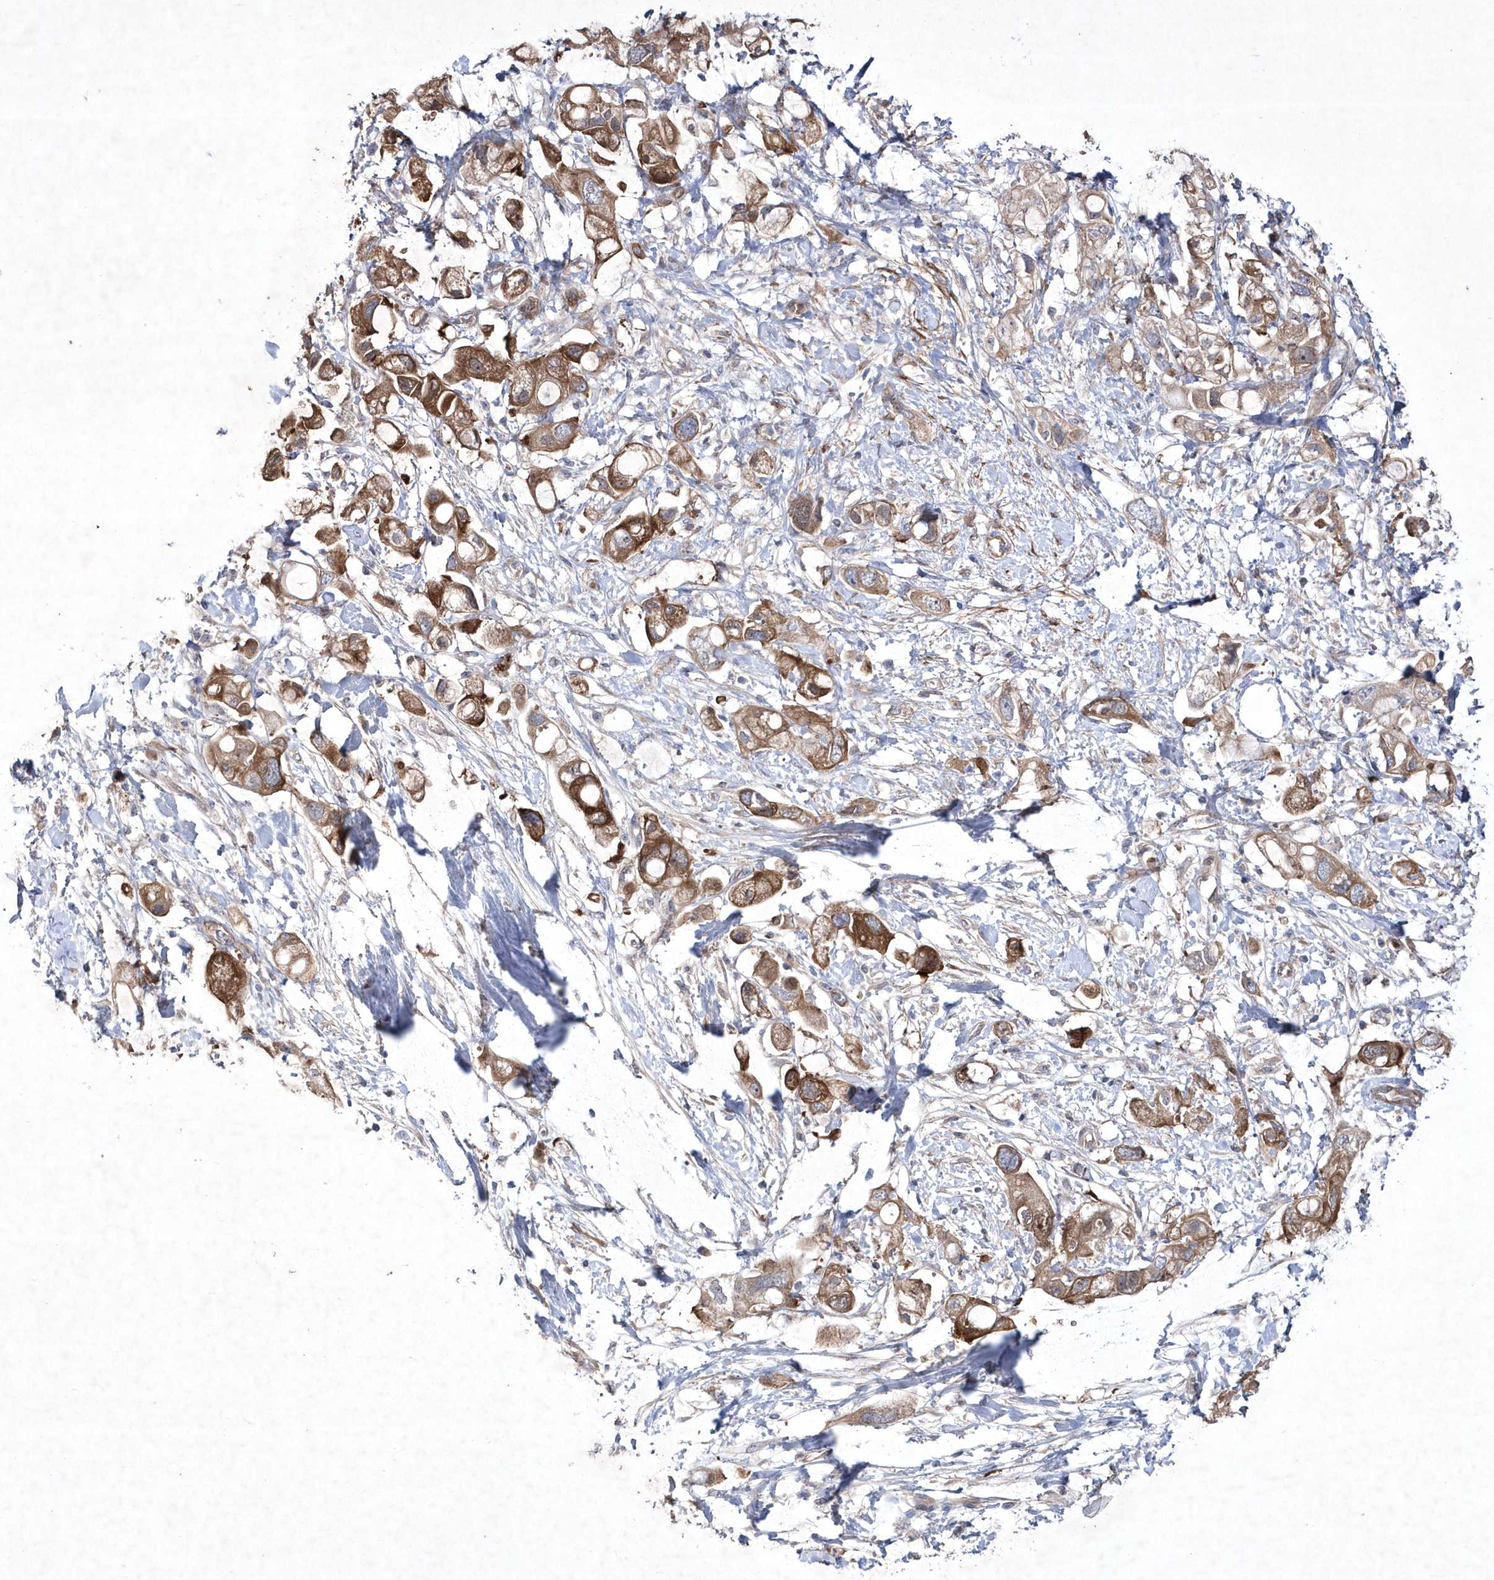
{"staining": {"intensity": "moderate", "quantity": ">75%", "location": "cytoplasmic/membranous"}, "tissue": "pancreatic cancer", "cell_type": "Tumor cells", "image_type": "cancer", "snomed": [{"axis": "morphology", "description": "Adenocarcinoma, NOS"}, {"axis": "topography", "description": "Pancreas"}], "caption": "The image exhibits a brown stain indicating the presence of a protein in the cytoplasmic/membranous of tumor cells in pancreatic adenocarcinoma. (DAB IHC with brightfield microscopy, high magnification).", "gene": "DSPP", "patient": {"sex": "female", "age": 56}}